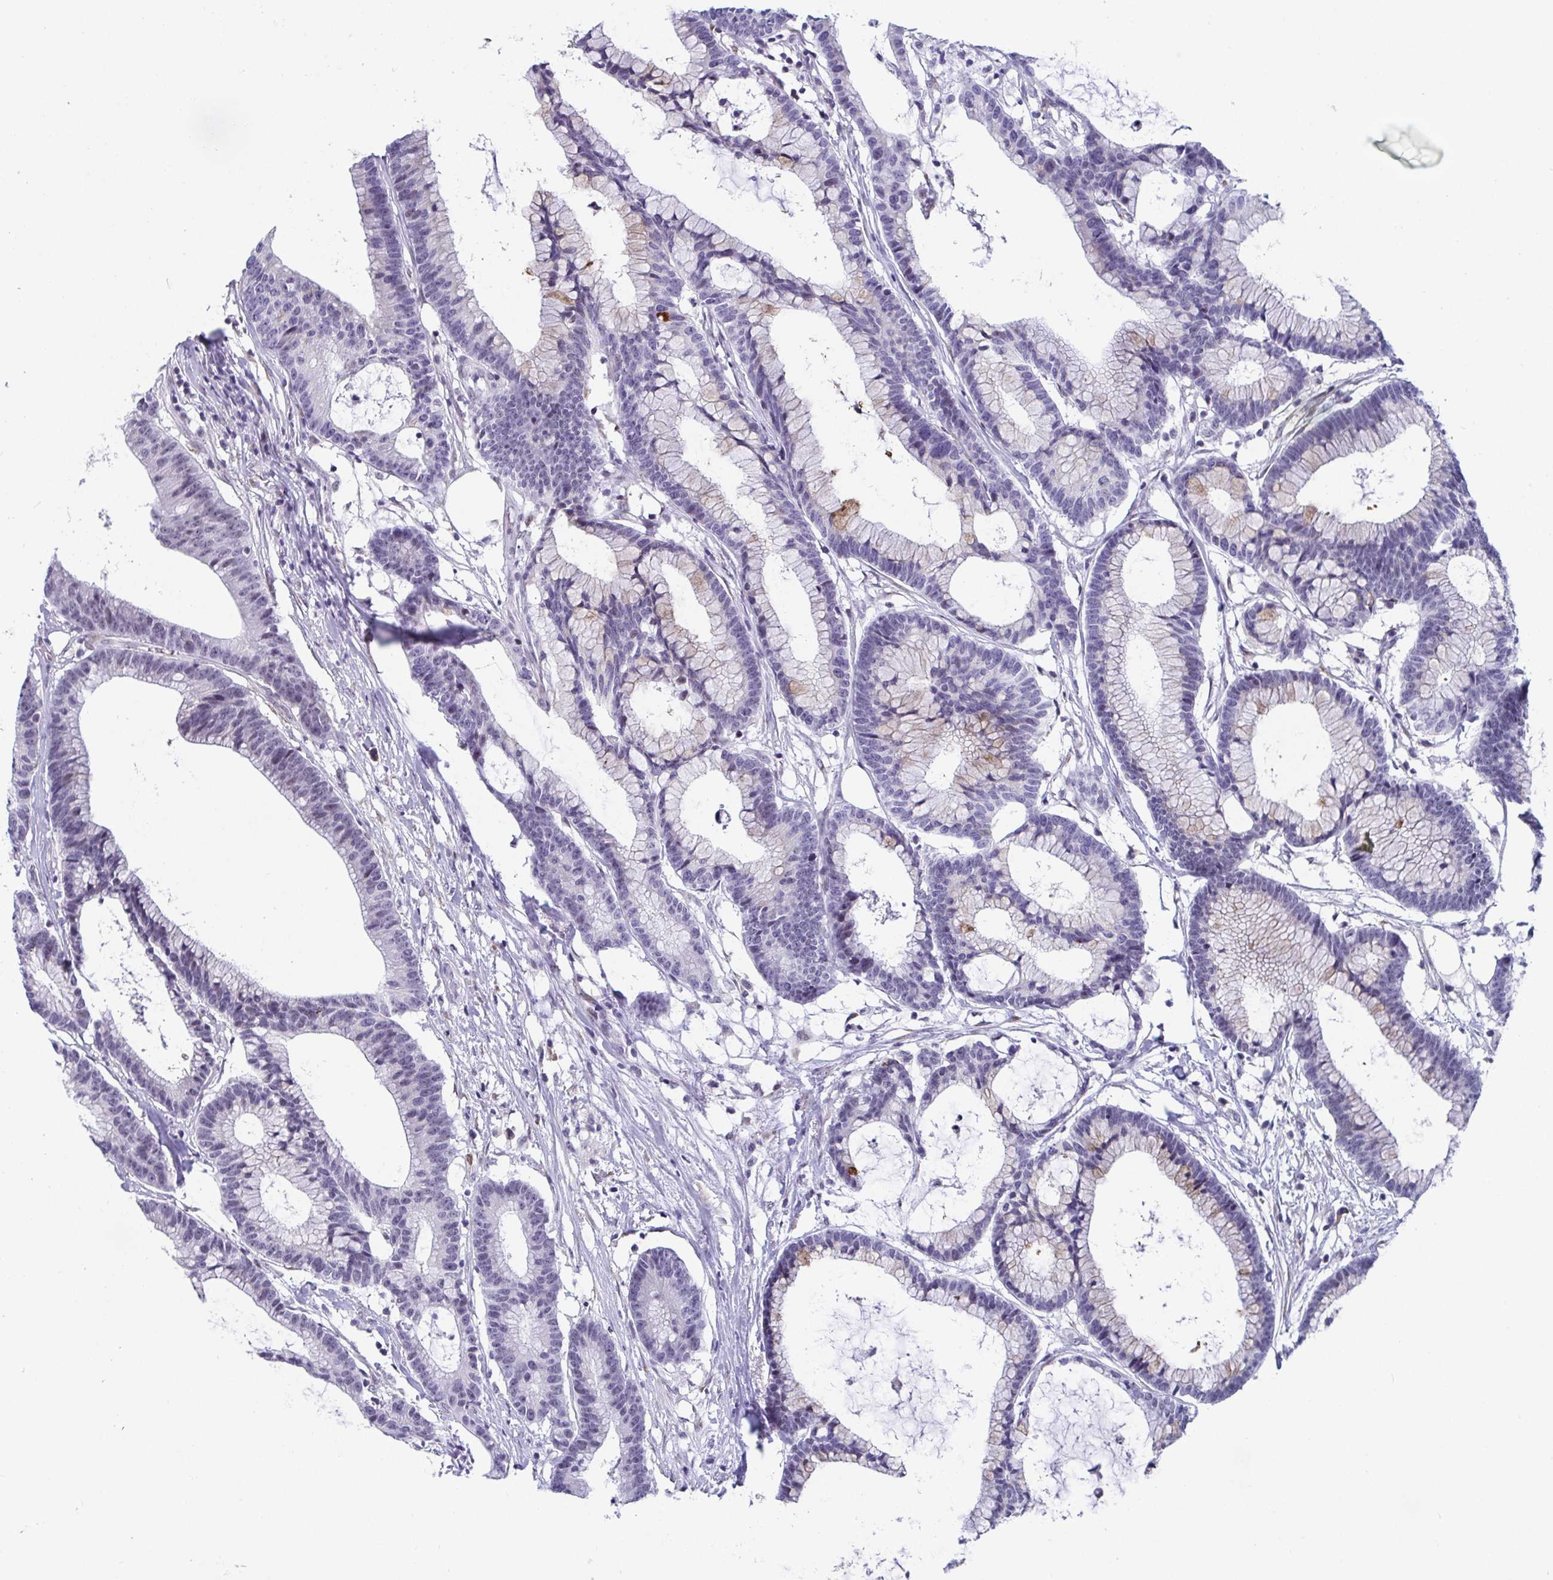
{"staining": {"intensity": "weak", "quantity": "<25%", "location": "cytoplasmic/membranous"}, "tissue": "colorectal cancer", "cell_type": "Tumor cells", "image_type": "cancer", "snomed": [{"axis": "morphology", "description": "Adenocarcinoma, NOS"}, {"axis": "topography", "description": "Colon"}], "caption": "This is an immunohistochemistry (IHC) histopathology image of human colorectal cancer (adenocarcinoma). There is no staining in tumor cells.", "gene": "WDR72", "patient": {"sex": "female", "age": 78}}